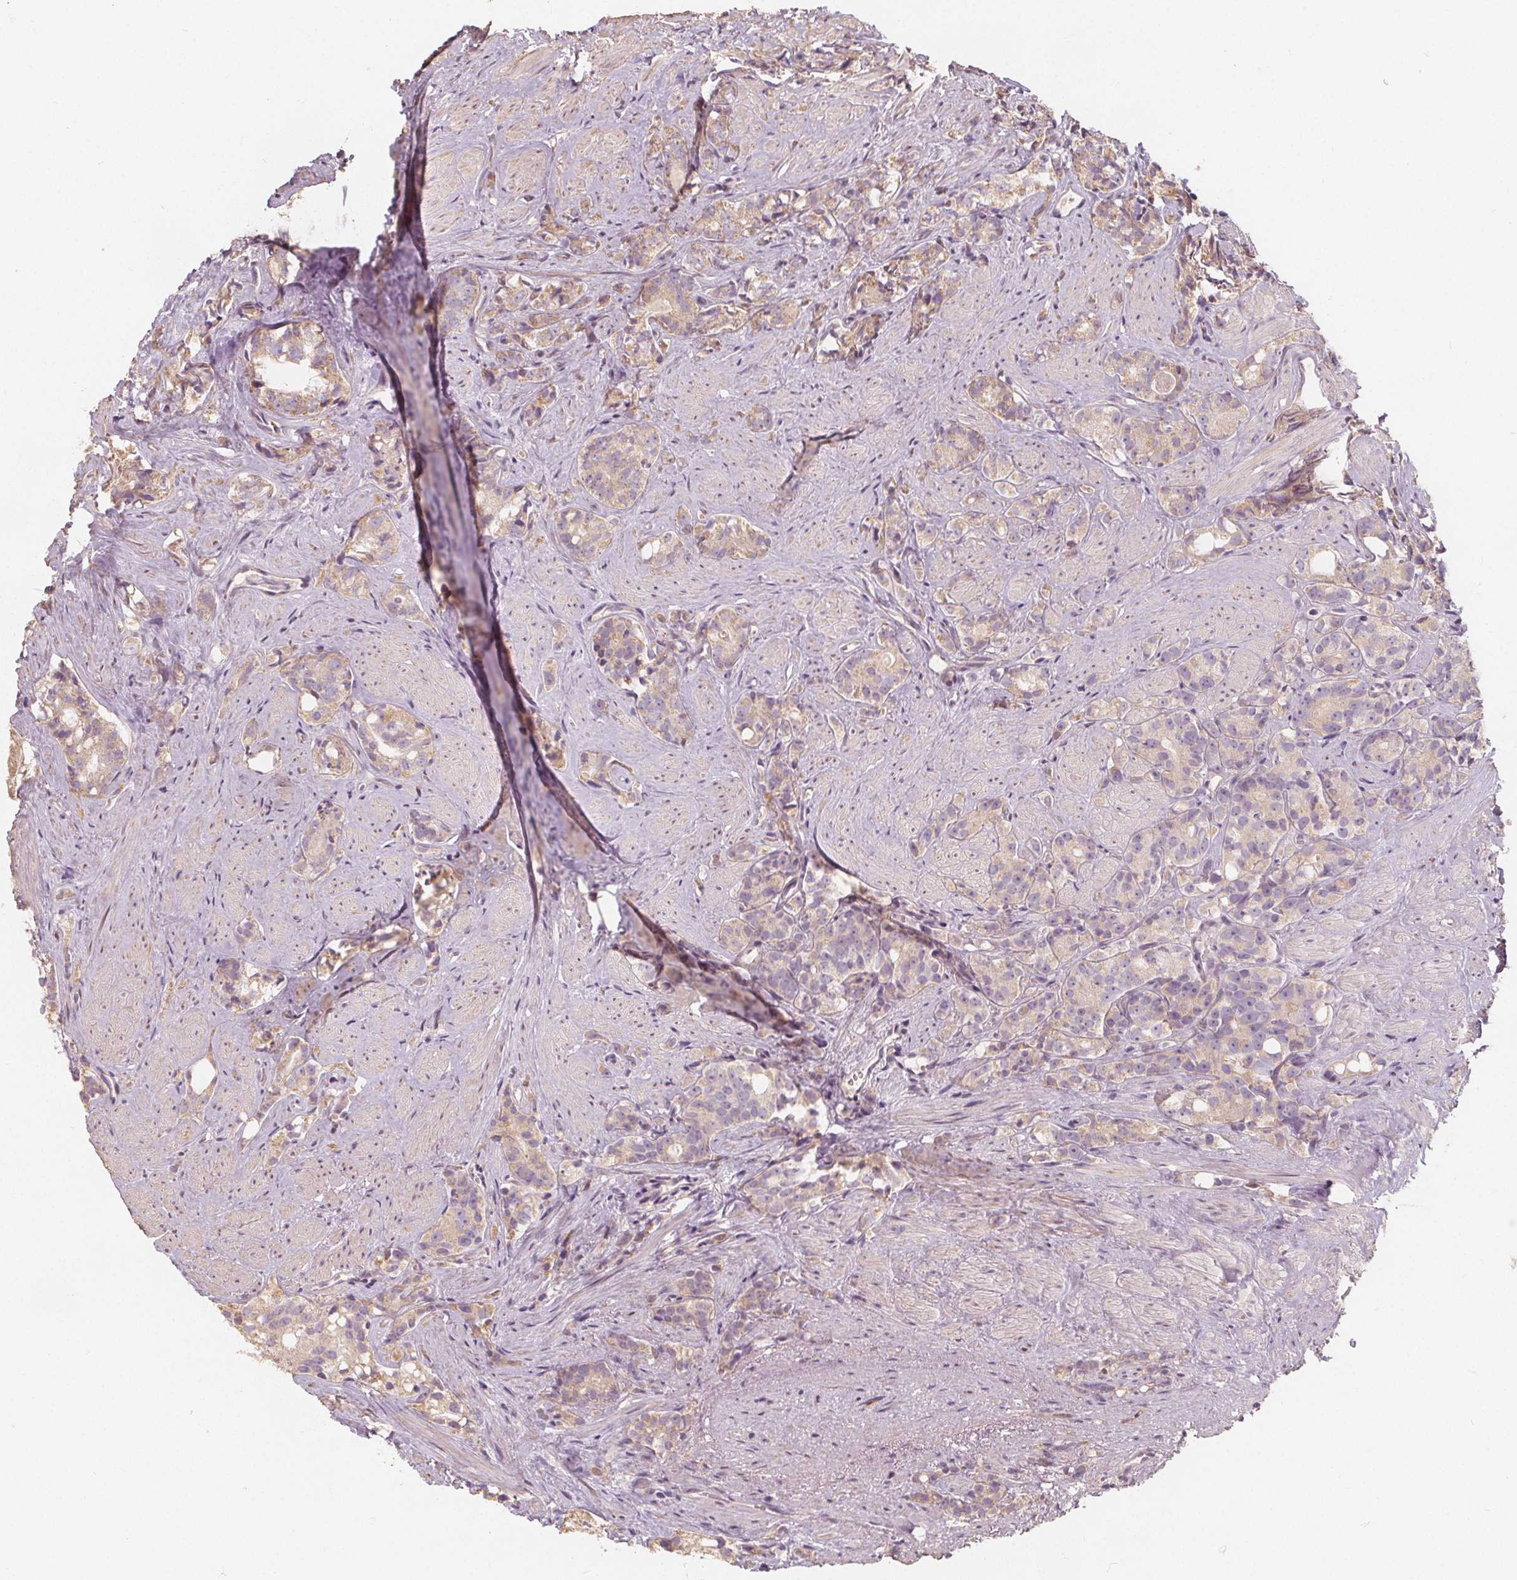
{"staining": {"intensity": "weak", "quantity": "<25%", "location": "cytoplasmic/membranous"}, "tissue": "prostate cancer", "cell_type": "Tumor cells", "image_type": "cancer", "snomed": [{"axis": "morphology", "description": "Adenocarcinoma, High grade"}, {"axis": "topography", "description": "Prostate"}], "caption": "Immunohistochemistry (IHC) histopathology image of neoplastic tissue: human prostate cancer (high-grade adenocarcinoma) stained with DAB (3,3'-diaminobenzidine) reveals no significant protein staining in tumor cells. (Brightfield microscopy of DAB (3,3'-diaminobenzidine) IHC at high magnification).", "gene": "DRC3", "patient": {"sex": "male", "age": 75}}